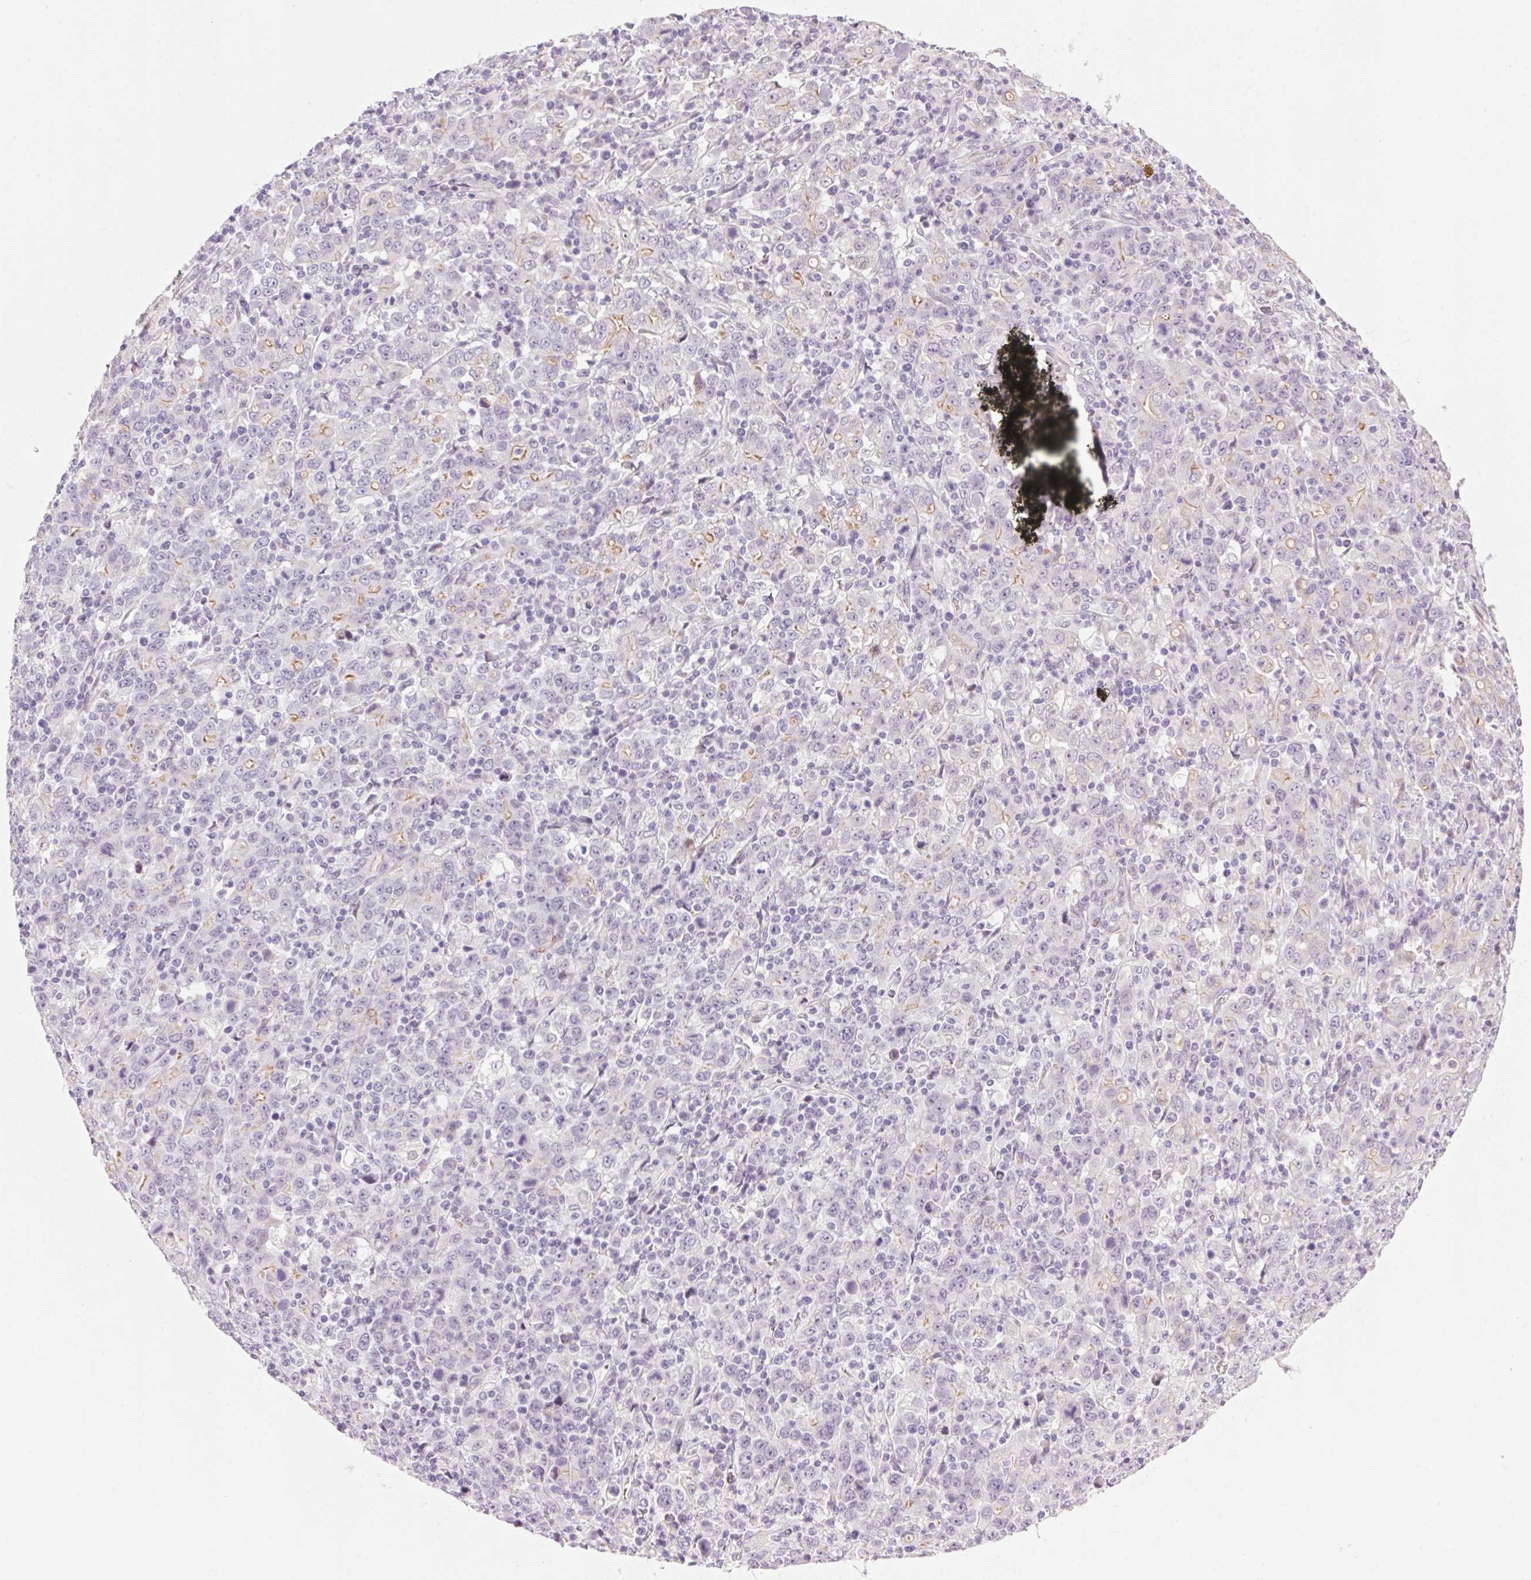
{"staining": {"intensity": "weak", "quantity": "<25%", "location": "cytoplasmic/membranous"}, "tissue": "stomach cancer", "cell_type": "Tumor cells", "image_type": "cancer", "snomed": [{"axis": "morphology", "description": "Adenocarcinoma, NOS"}, {"axis": "topography", "description": "Stomach, upper"}], "caption": "Histopathology image shows no significant protein staining in tumor cells of stomach cancer (adenocarcinoma).", "gene": "TEKT1", "patient": {"sex": "male", "age": 69}}